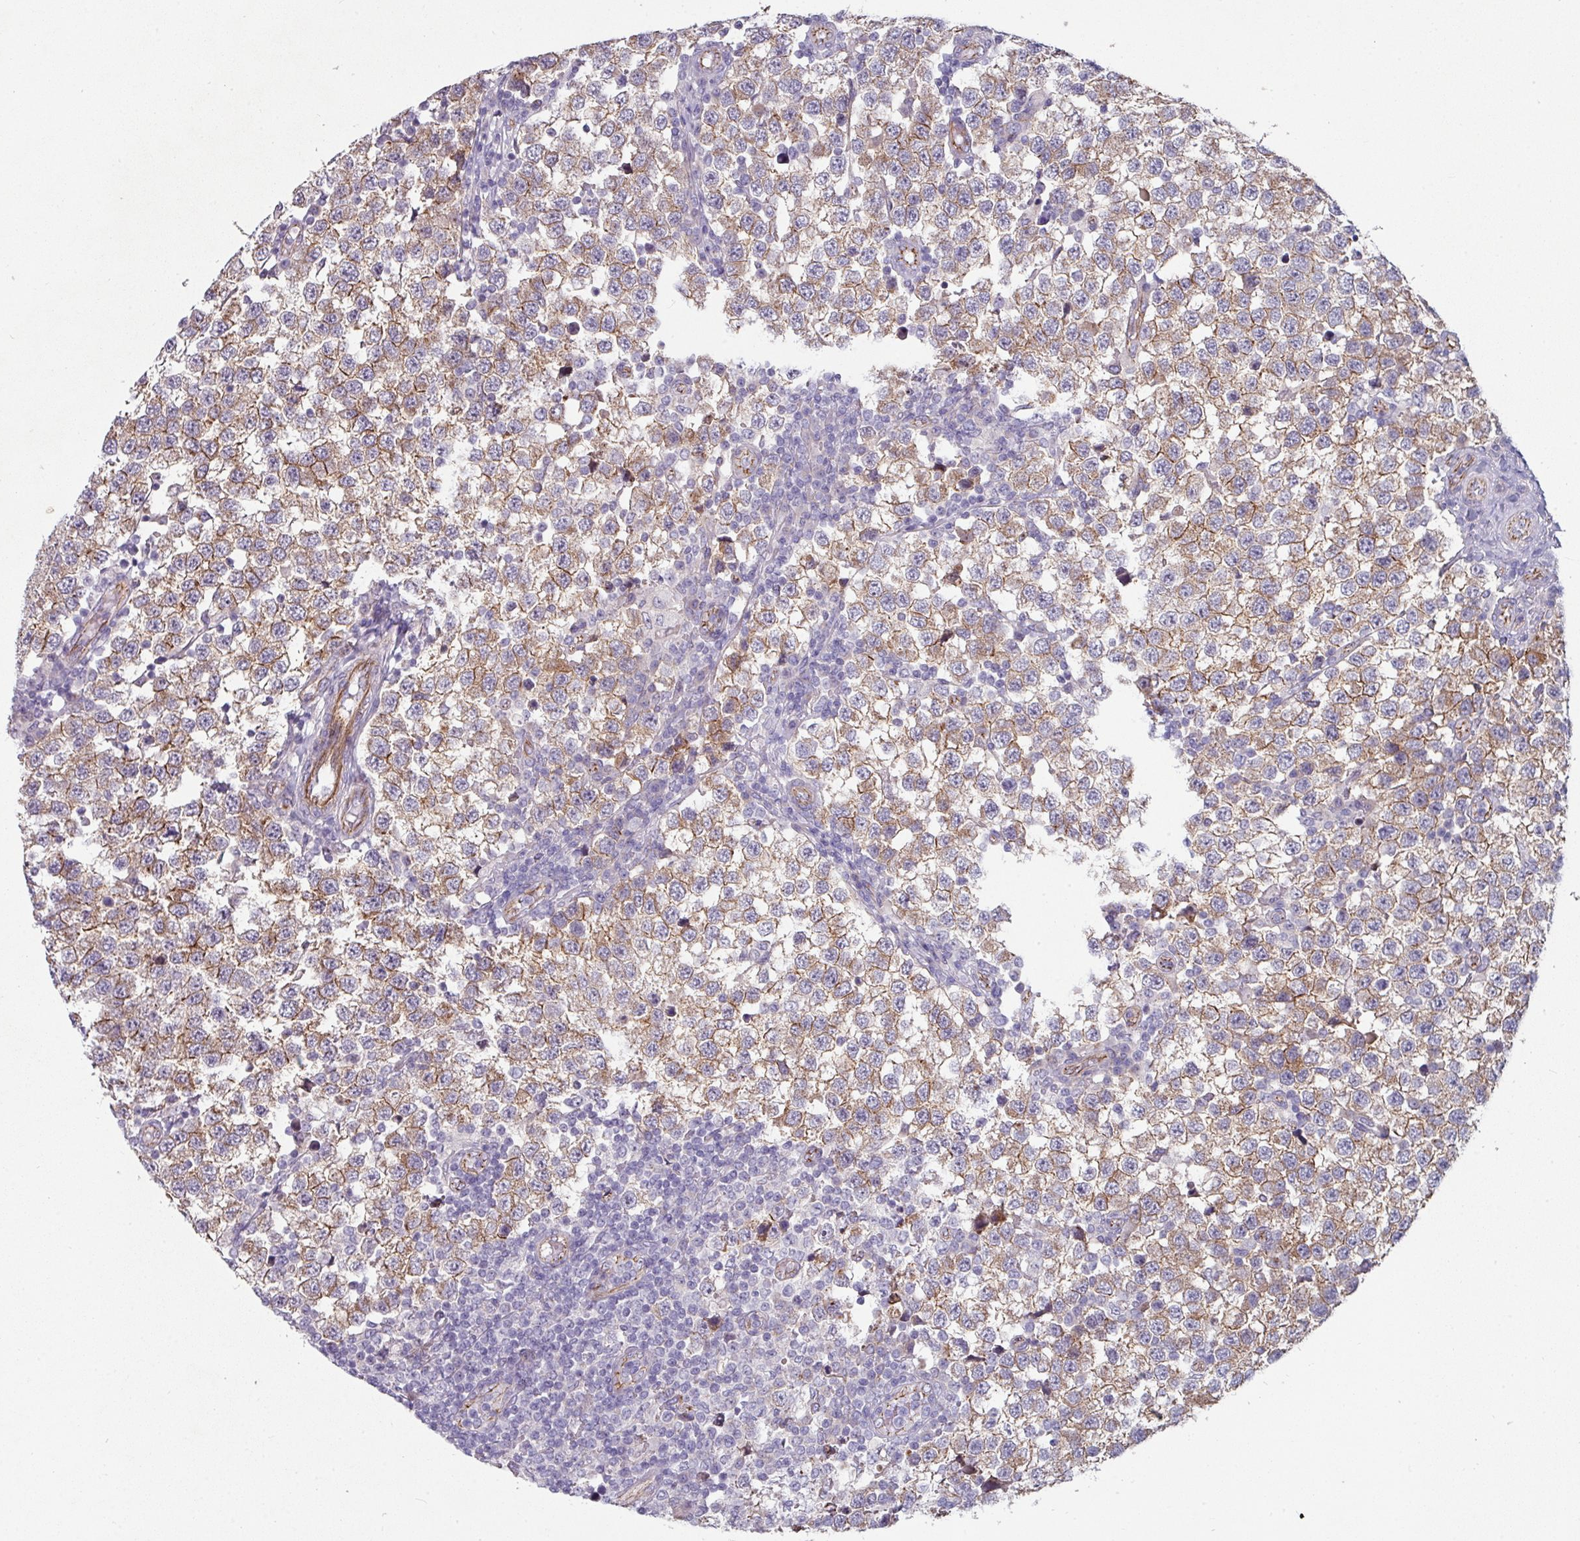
{"staining": {"intensity": "moderate", "quantity": ">75%", "location": "cytoplasmic/membranous"}, "tissue": "testis cancer", "cell_type": "Tumor cells", "image_type": "cancer", "snomed": [{"axis": "morphology", "description": "Seminoma, NOS"}, {"axis": "topography", "description": "Testis"}], "caption": "Testis cancer stained for a protein reveals moderate cytoplasmic/membranous positivity in tumor cells. (Stains: DAB in brown, nuclei in blue, Microscopy: brightfield microscopy at high magnification).", "gene": "JUP", "patient": {"sex": "male", "age": 34}}